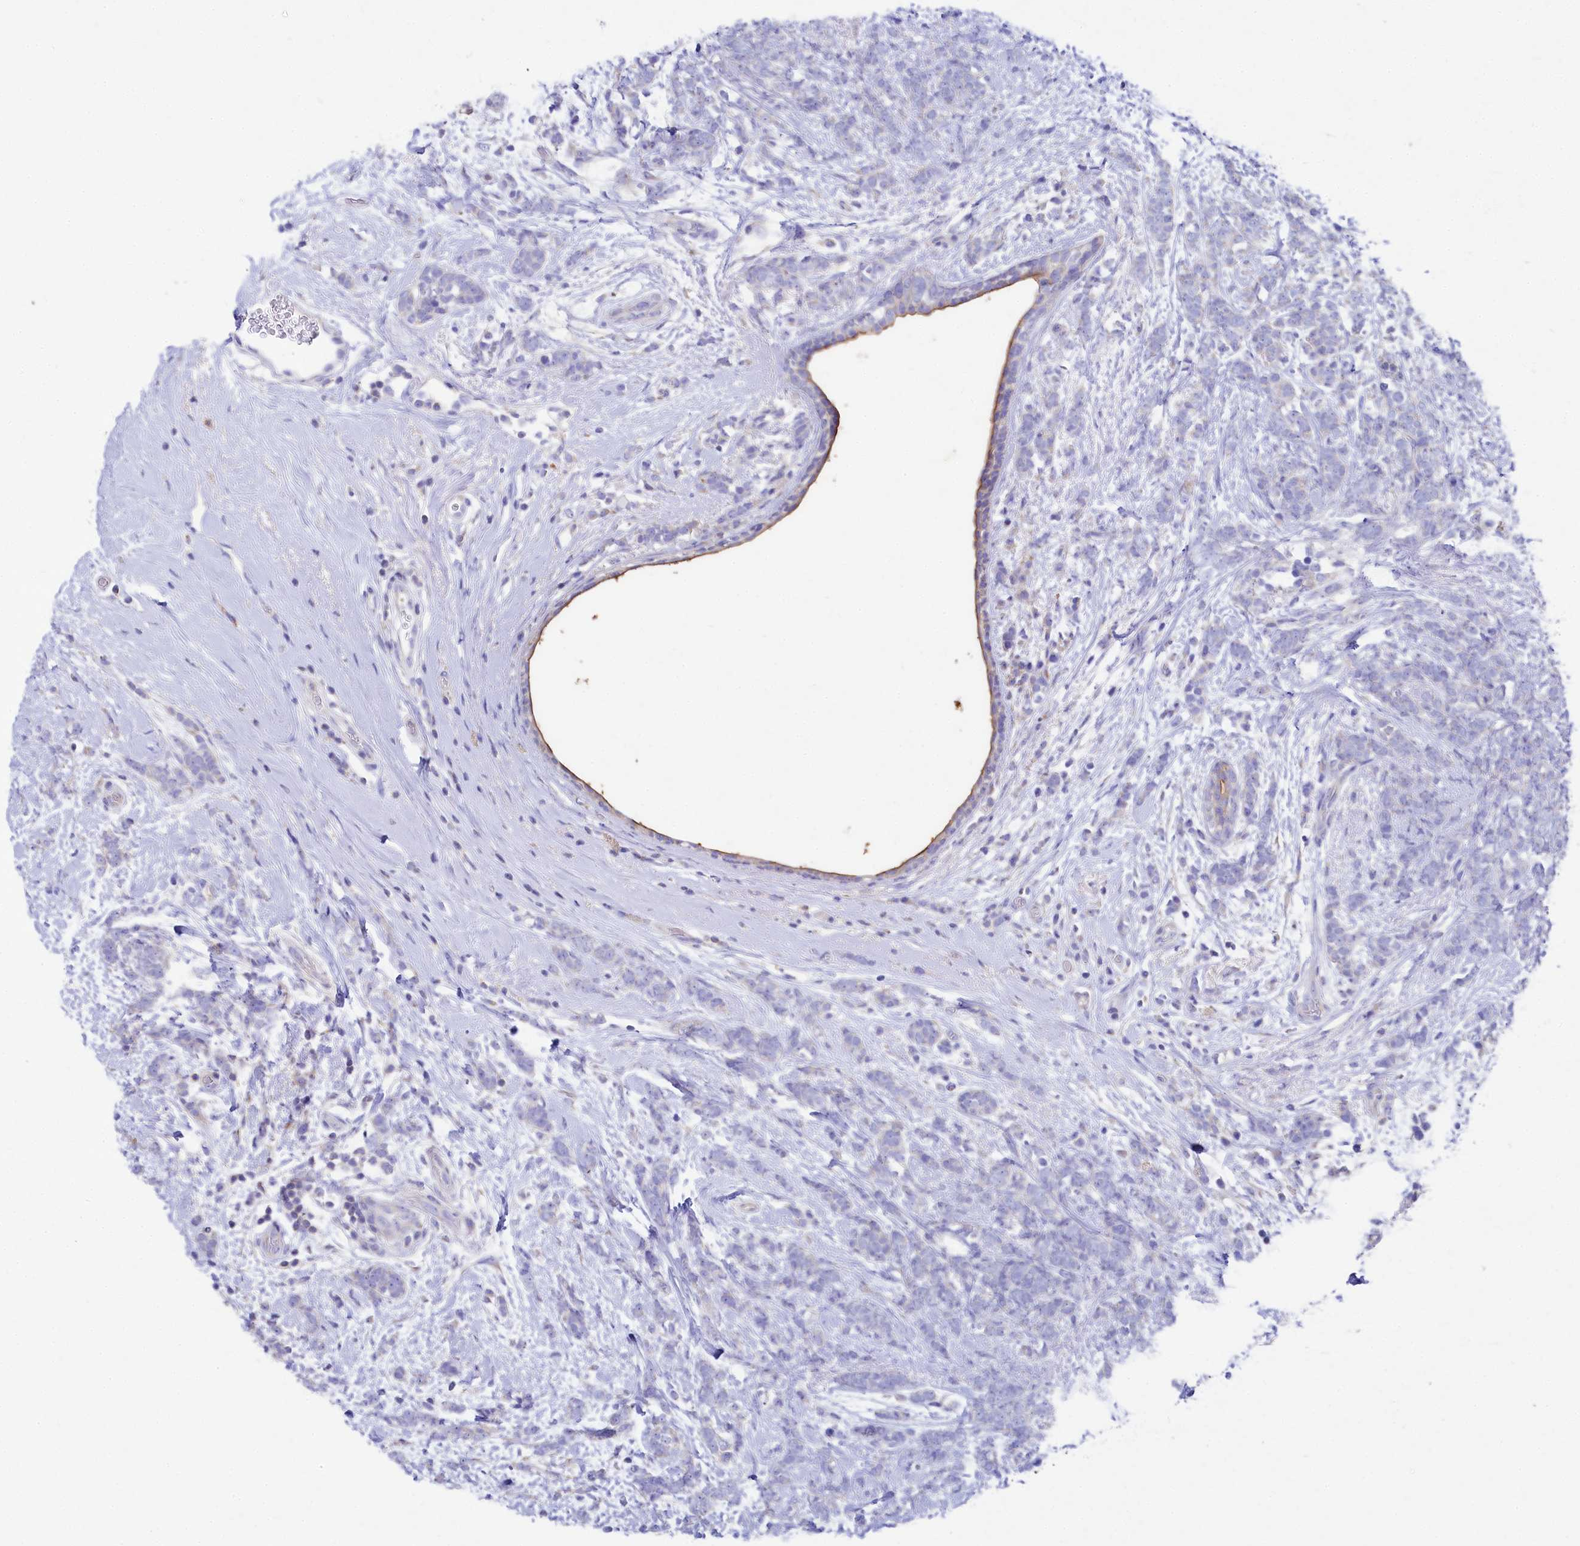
{"staining": {"intensity": "negative", "quantity": "none", "location": "none"}, "tissue": "breast cancer", "cell_type": "Tumor cells", "image_type": "cancer", "snomed": [{"axis": "morphology", "description": "Lobular carcinoma"}, {"axis": "topography", "description": "Breast"}], "caption": "Immunohistochemistry (IHC) of human lobular carcinoma (breast) reveals no positivity in tumor cells.", "gene": "VPS26B", "patient": {"sex": "female", "age": 58}}